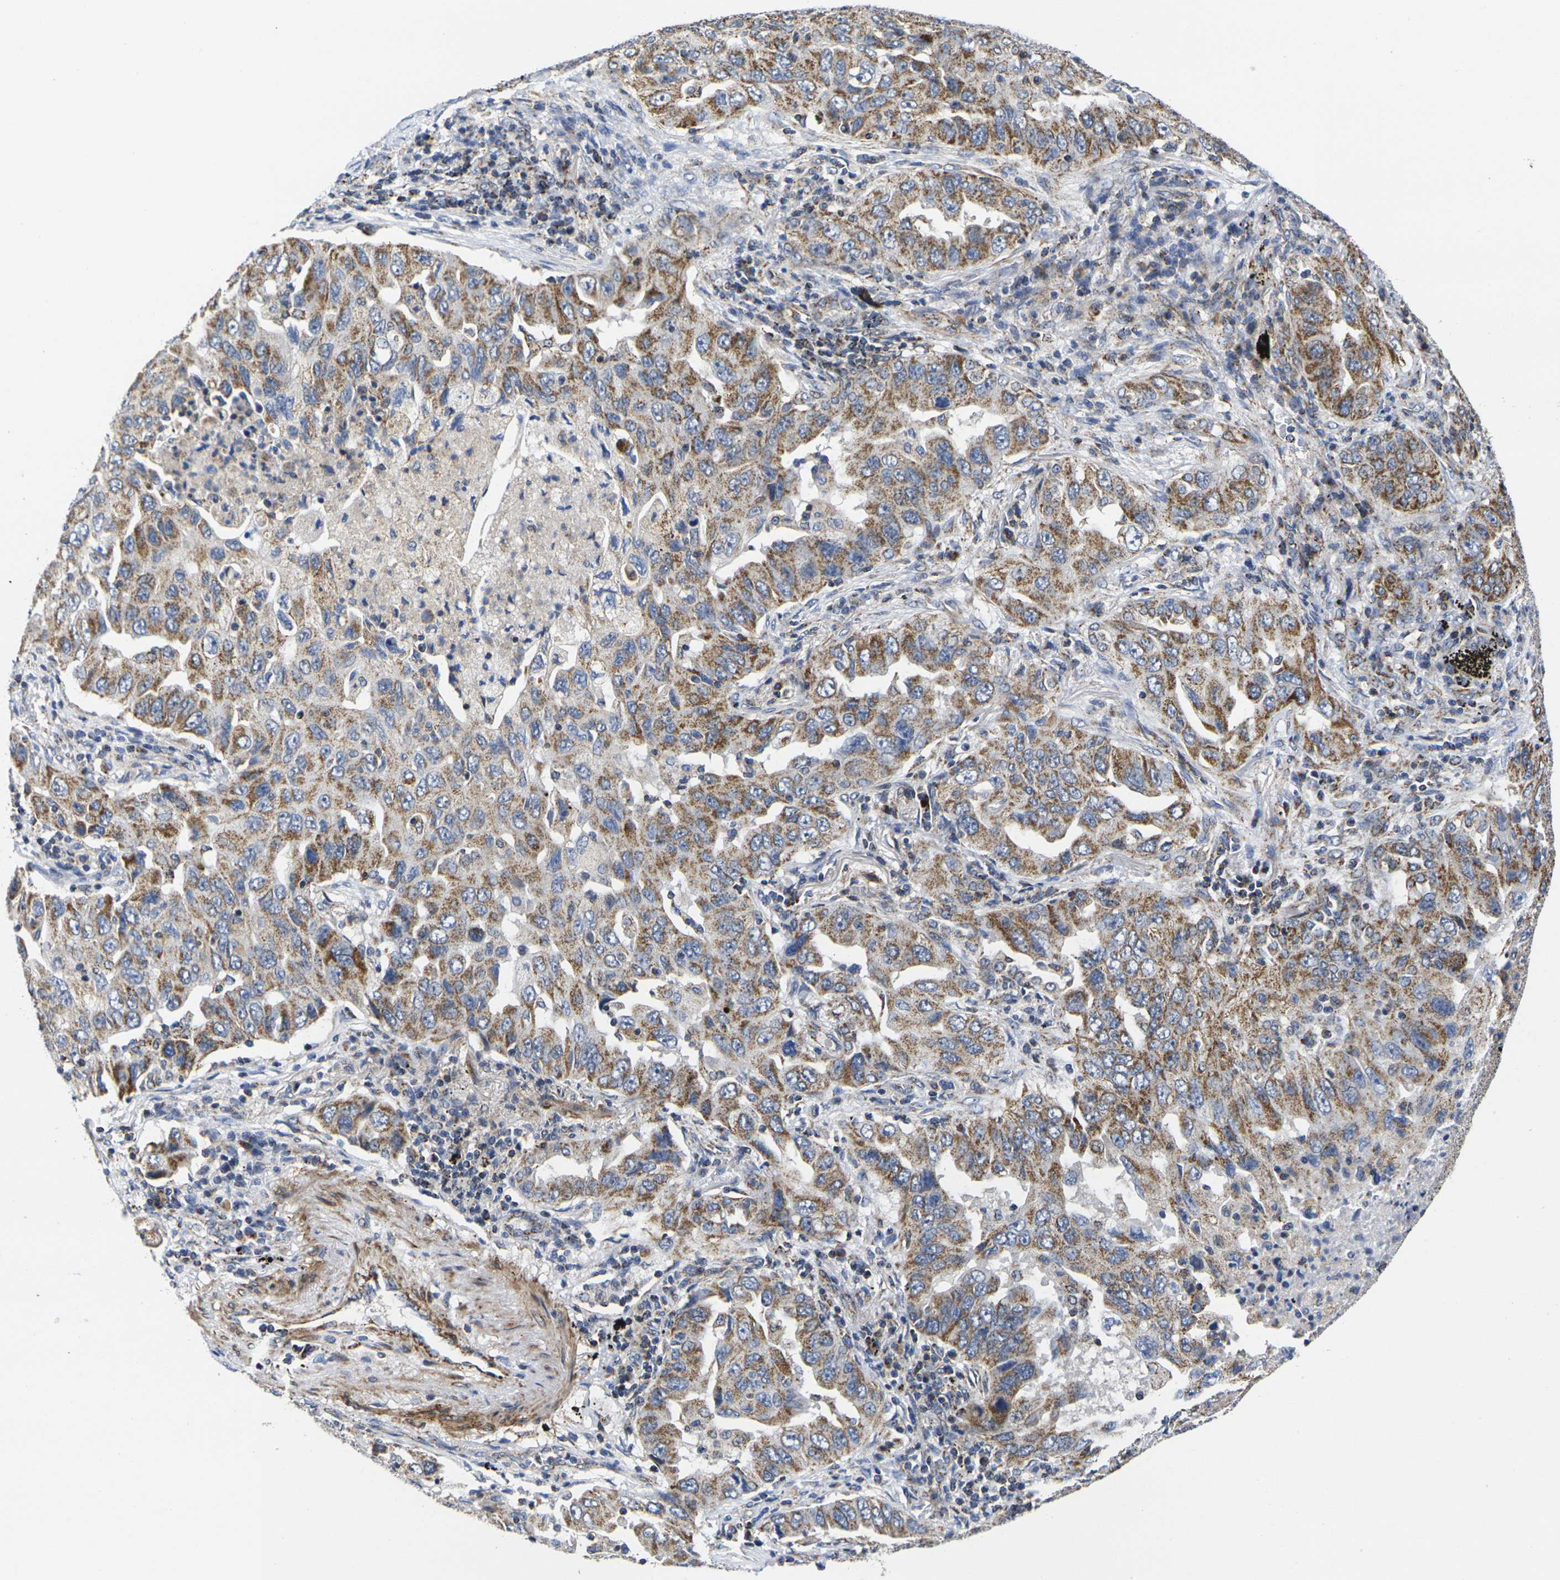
{"staining": {"intensity": "moderate", "quantity": ">75%", "location": "cytoplasmic/membranous"}, "tissue": "lung cancer", "cell_type": "Tumor cells", "image_type": "cancer", "snomed": [{"axis": "morphology", "description": "Adenocarcinoma, NOS"}, {"axis": "topography", "description": "Lung"}], "caption": "Immunohistochemistry histopathology image of human lung cancer stained for a protein (brown), which reveals medium levels of moderate cytoplasmic/membranous positivity in about >75% of tumor cells.", "gene": "P2RY11", "patient": {"sex": "female", "age": 65}}